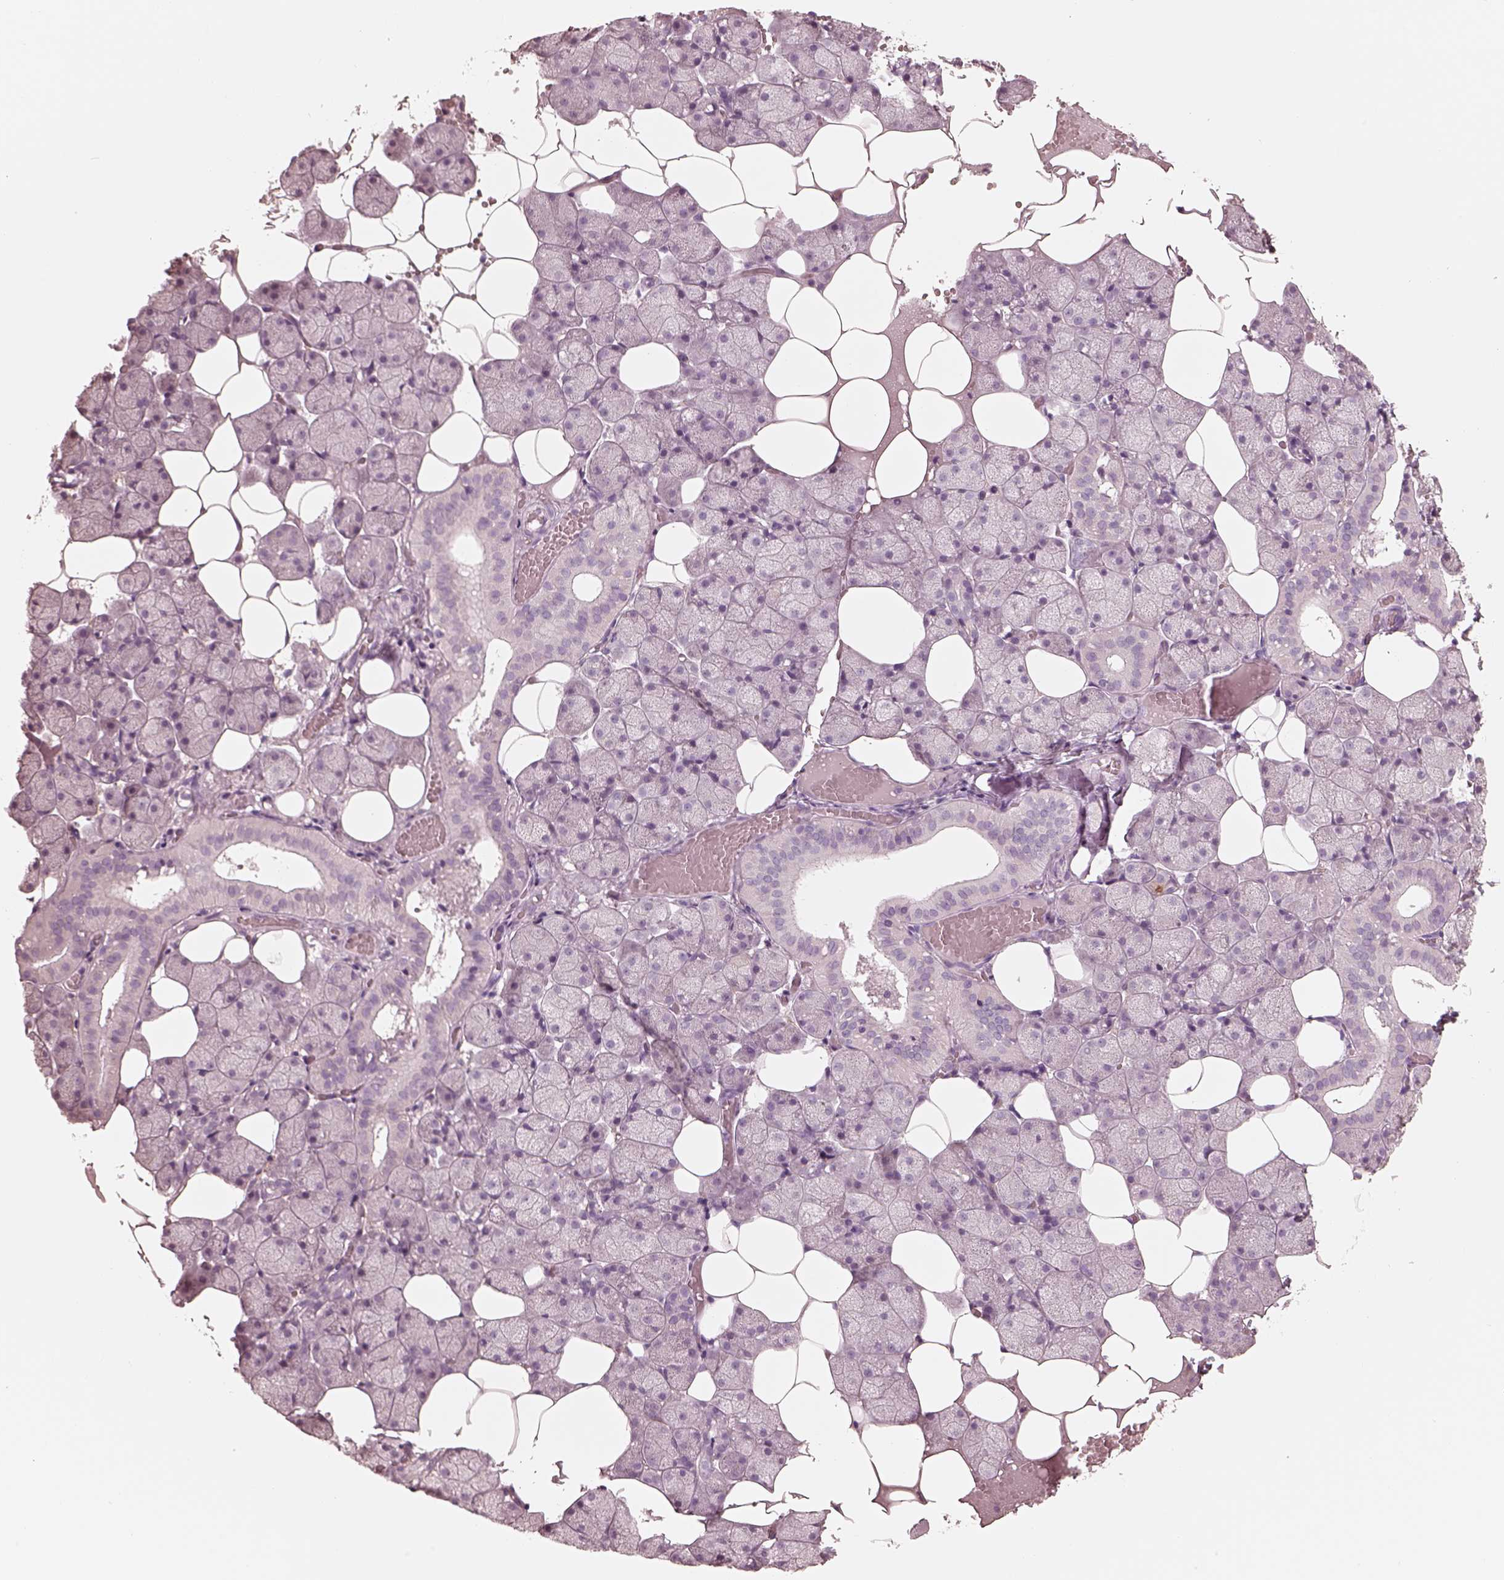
{"staining": {"intensity": "weak", "quantity": "<25%", "location": "cytoplasmic/membranous"}, "tissue": "salivary gland", "cell_type": "Glandular cells", "image_type": "normal", "snomed": [{"axis": "morphology", "description": "Normal tissue, NOS"}, {"axis": "topography", "description": "Salivary gland"}], "caption": "Glandular cells are negative for protein expression in normal human salivary gland. Brightfield microscopy of immunohistochemistry stained with DAB (brown) and hematoxylin (blue), captured at high magnification.", "gene": "GPRIN1", "patient": {"sex": "male", "age": 38}}